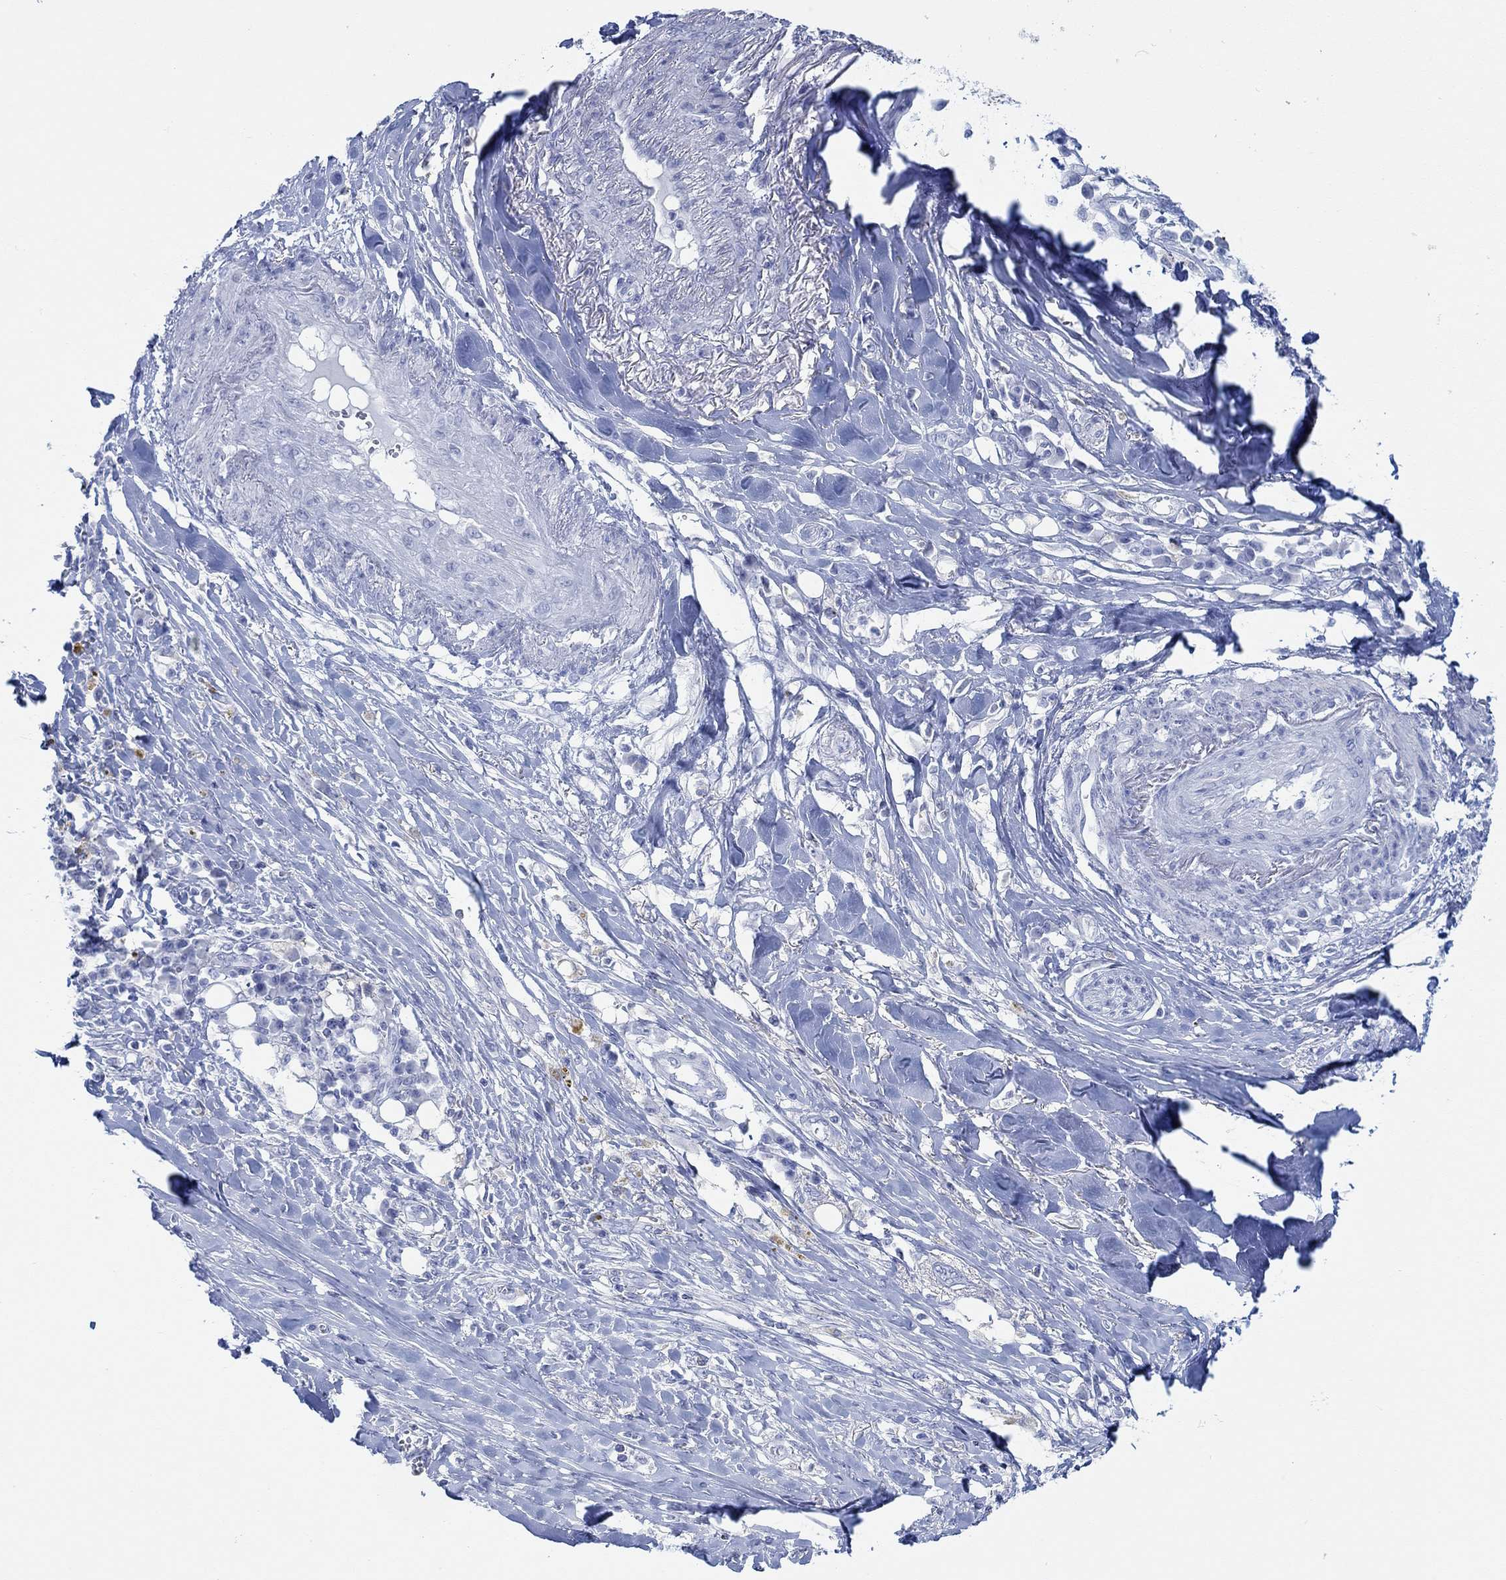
{"staining": {"intensity": "weak", "quantity": "<25%", "location": "cytoplasmic/membranous"}, "tissue": "skin cancer", "cell_type": "Tumor cells", "image_type": "cancer", "snomed": [{"axis": "morphology", "description": "Squamous cell carcinoma, NOS"}, {"axis": "topography", "description": "Skin"}], "caption": "The micrograph exhibits no significant expression in tumor cells of skin squamous cell carcinoma. (DAB (3,3'-diaminobenzidine) immunohistochemistry, high magnification).", "gene": "AK8", "patient": {"sex": "male", "age": 82}}